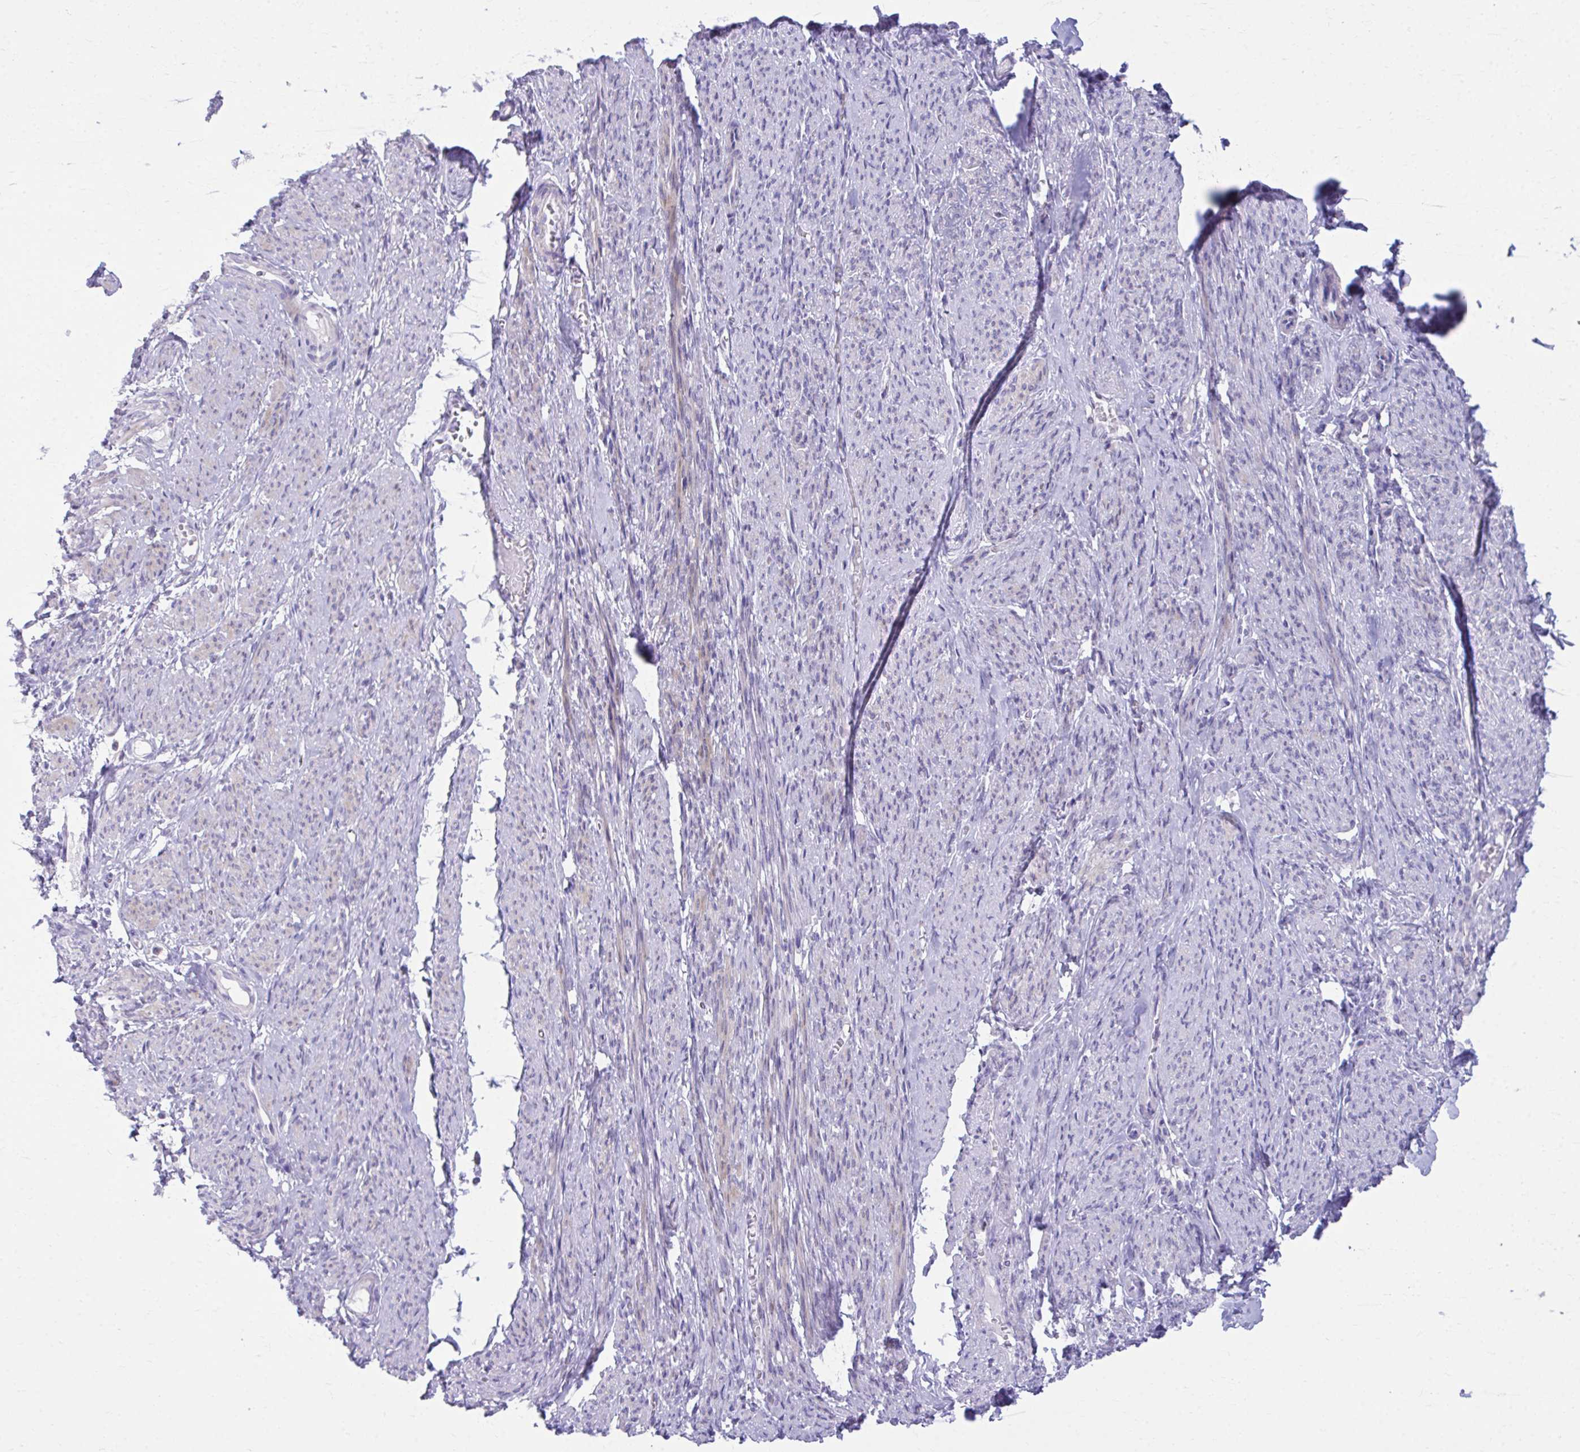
{"staining": {"intensity": "weak", "quantity": "25%-75%", "location": "cytoplasmic/membranous"}, "tissue": "smooth muscle", "cell_type": "Smooth muscle cells", "image_type": "normal", "snomed": [{"axis": "morphology", "description": "Normal tissue, NOS"}, {"axis": "topography", "description": "Smooth muscle"}], "caption": "IHC of normal smooth muscle demonstrates low levels of weak cytoplasmic/membranous positivity in approximately 25%-75% of smooth muscle cells. The staining is performed using DAB (3,3'-diaminobenzidine) brown chromogen to label protein expression. The nuclei are counter-stained blue using hematoxylin.", "gene": "OR7A5", "patient": {"sex": "female", "age": 65}}